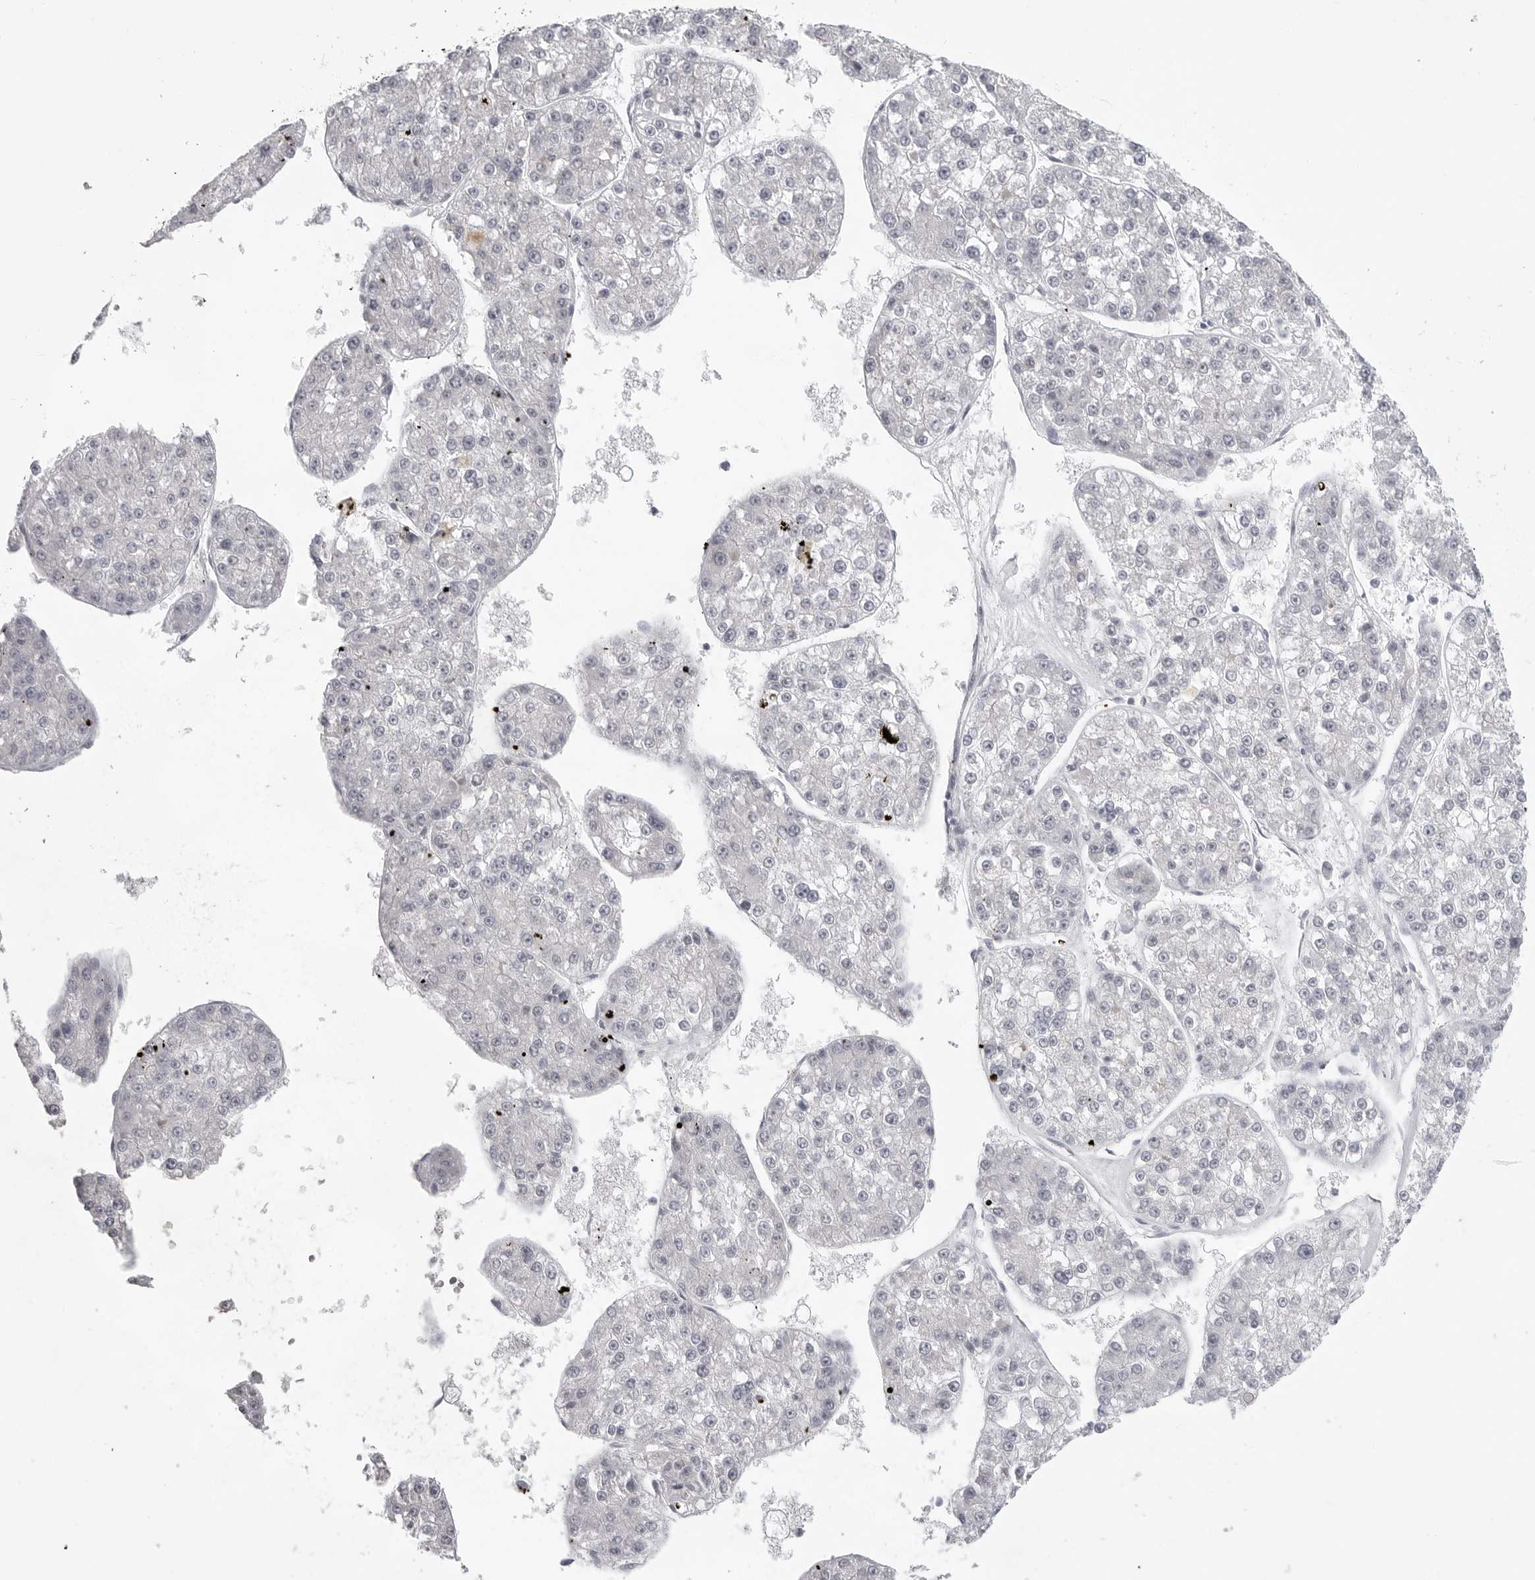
{"staining": {"intensity": "negative", "quantity": "none", "location": "none"}, "tissue": "liver cancer", "cell_type": "Tumor cells", "image_type": "cancer", "snomed": [{"axis": "morphology", "description": "Carcinoma, Hepatocellular, NOS"}, {"axis": "topography", "description": "Liver"}], "caption": "Image shows no significant protein staining in tumor cells of liver cancer.", "gene": "TCTN3", "patient": {"sex": "female", "age": 73}}